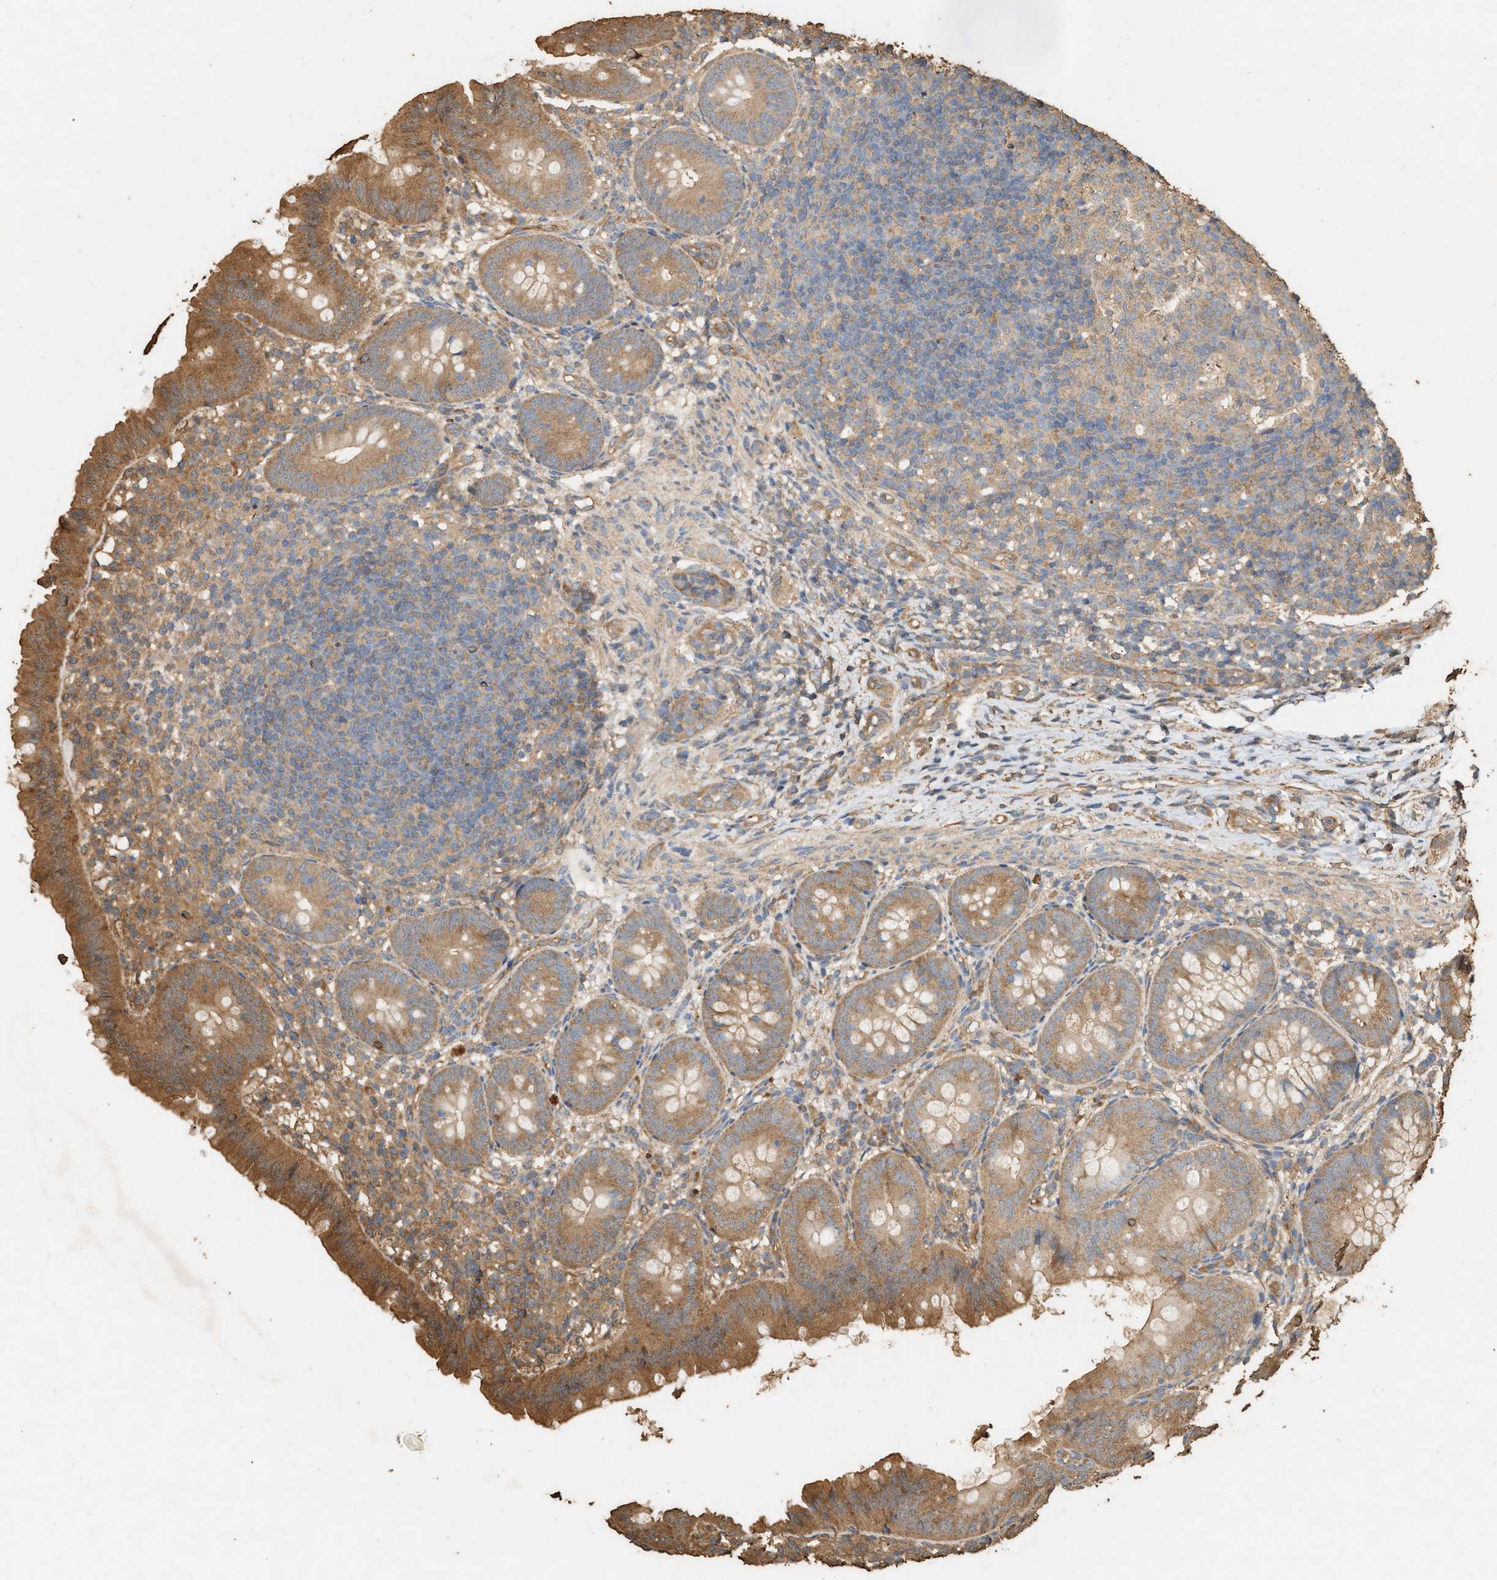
{"staining": {"intensity": "moderate", "quantity": ">75%", "location": "cytoplasmic/membranous"}, "tissue": "appendix", "cell_type": "Glandular cells", "image_type": "normal", "snomed": [{"axis": "morphology", "description": "Normal tissue, NOS"}, {"axis": "topography", "description": "Appendix"}], "caption": "About >75% of glandular cells in benign human appendix display moderate cytoplasmic/membranous protein expression as visualized by brown immunohistochemical staining.", "gene": "DCAF7", "patient": {"sex": "male", "age": 1}}